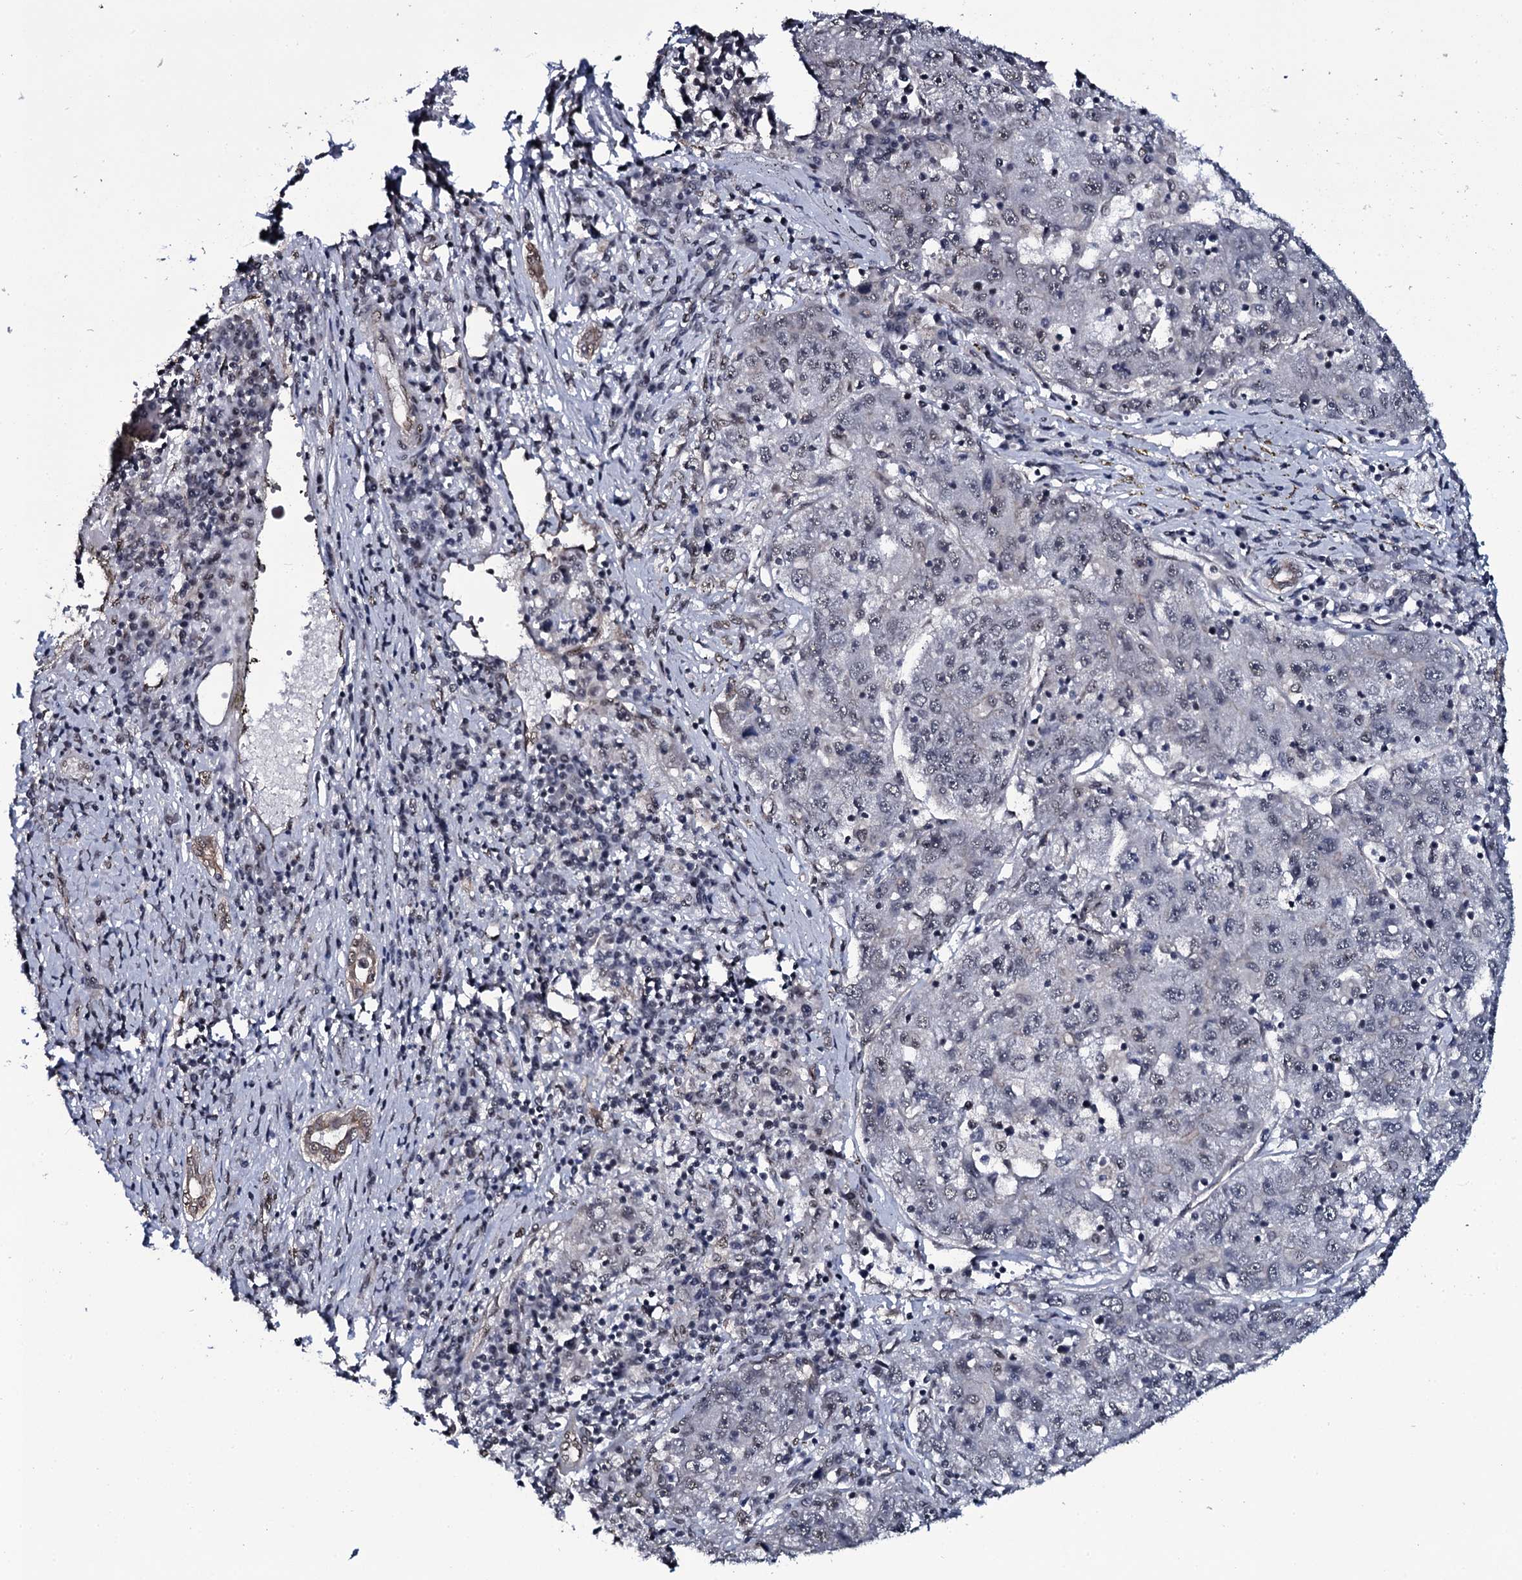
{"staining": {"intensity": "negative", "quantity": "none", "location": "none"}, "tissue": "liver cancer", "cell_type": "Tumor cells", "image_type": "cancer", "snomed": [{"axis": "morphology", "description": "Carcinoma, Hepatocellular, NOS"}, {"axis": "topography", "description": "Liver"}], "caption": "Human liver hepatocellular carcinoma stained for a protein using immunohistochemistry demonstrates no expression in tumor cells.", "gene": "SH2D4B", "patient": {"sex": "male", "age": 49}}